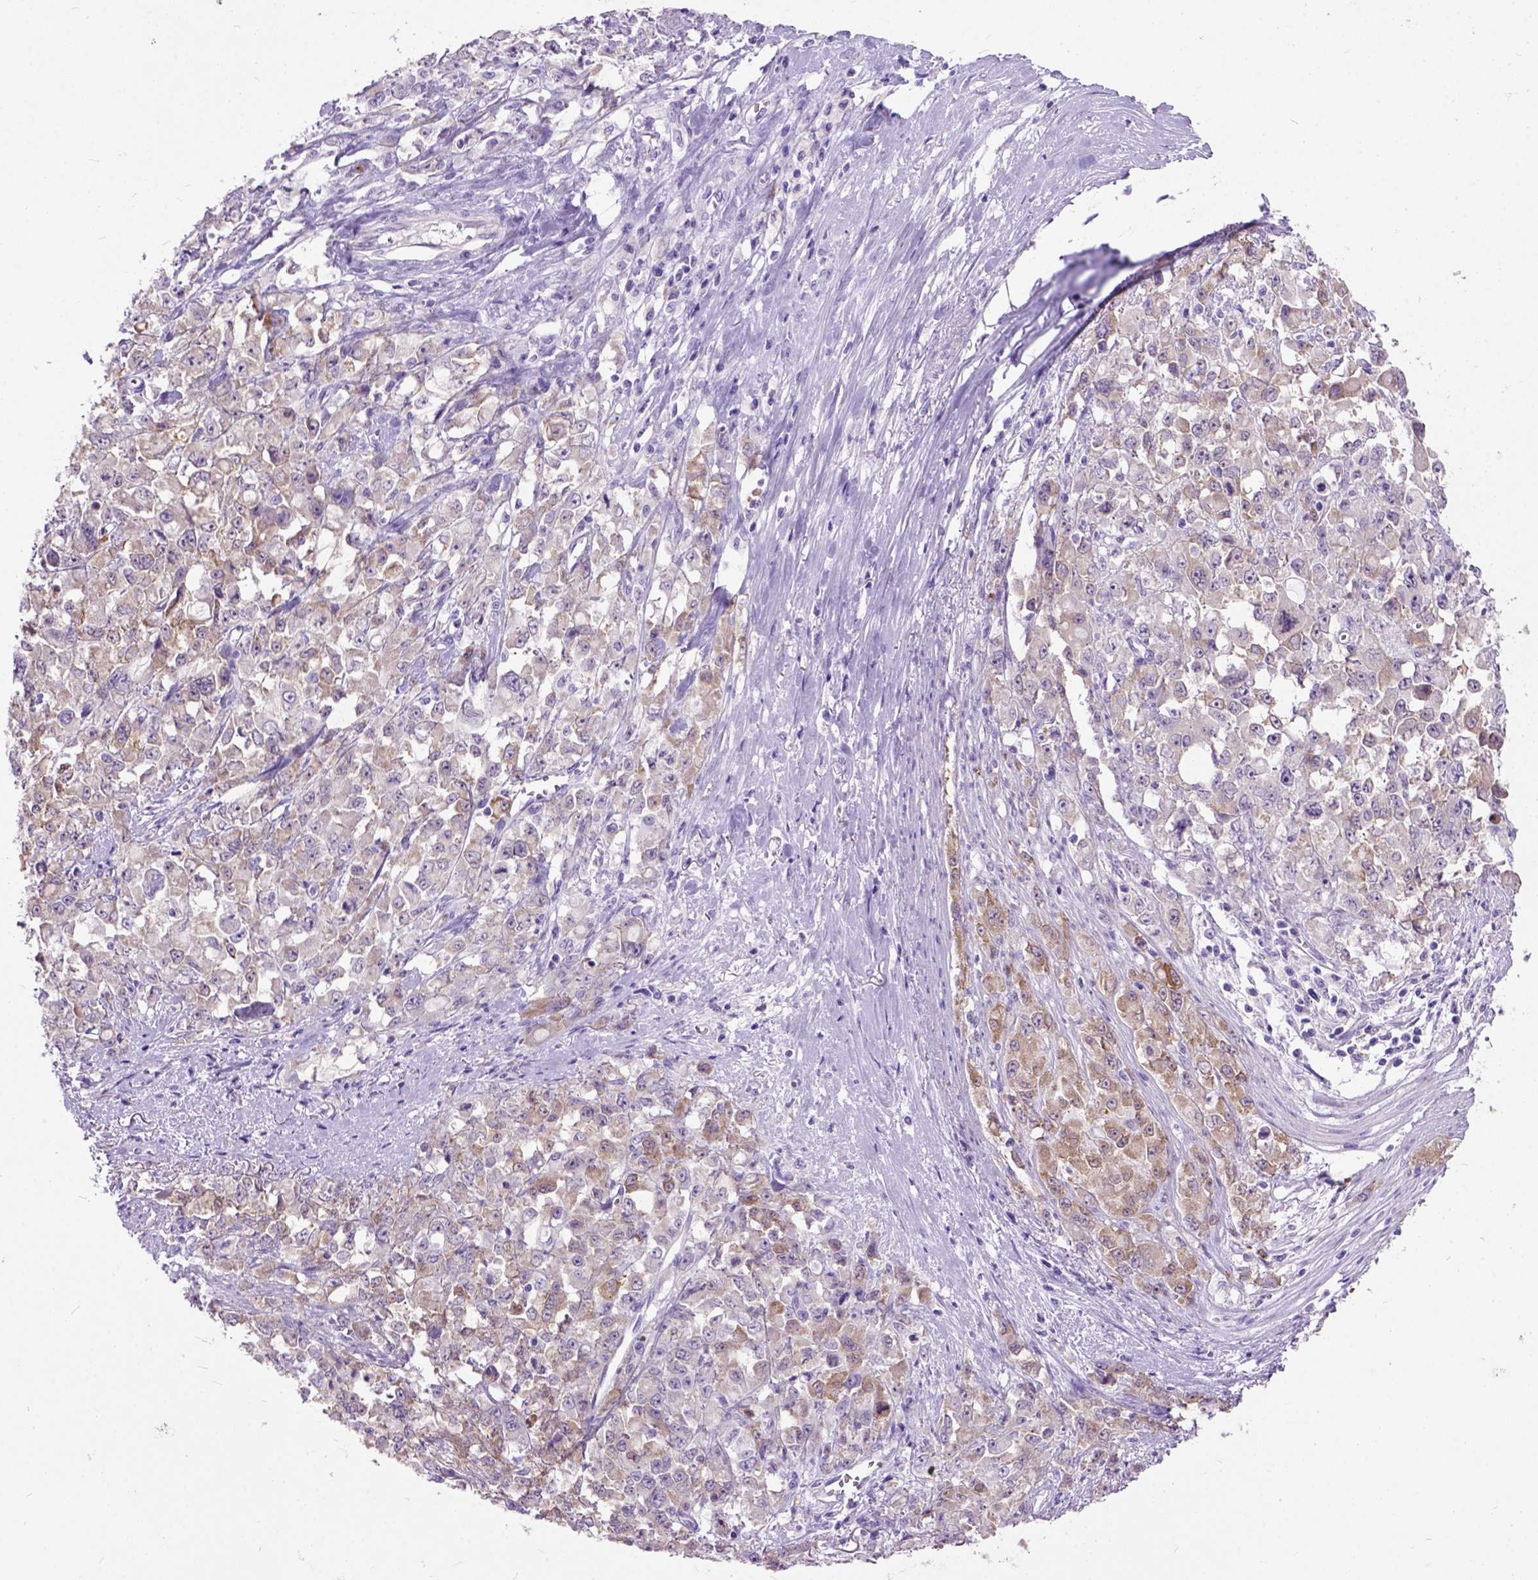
{"staining": {"intensity": "weak", "quantity": ">75%", "location": "cytoplasmic/membranous"}, "tissue": "stomach cancer", "cell_type": "Tumor cells", "image_type": "cancer", "snomed": [{"axis": "morphology", "description": "Adenocarcinoma, NOS"}, {"axis": "topography", "description": "Stomach"}], "caption": "Stomach cancer tissue displays weak cytoplasmic/membranous positivity in approximately >75% of tumor cells, visualized by immunohistochemistry.", "gene": "MAPT", "patient": {"sex": "female", "age": 76}}